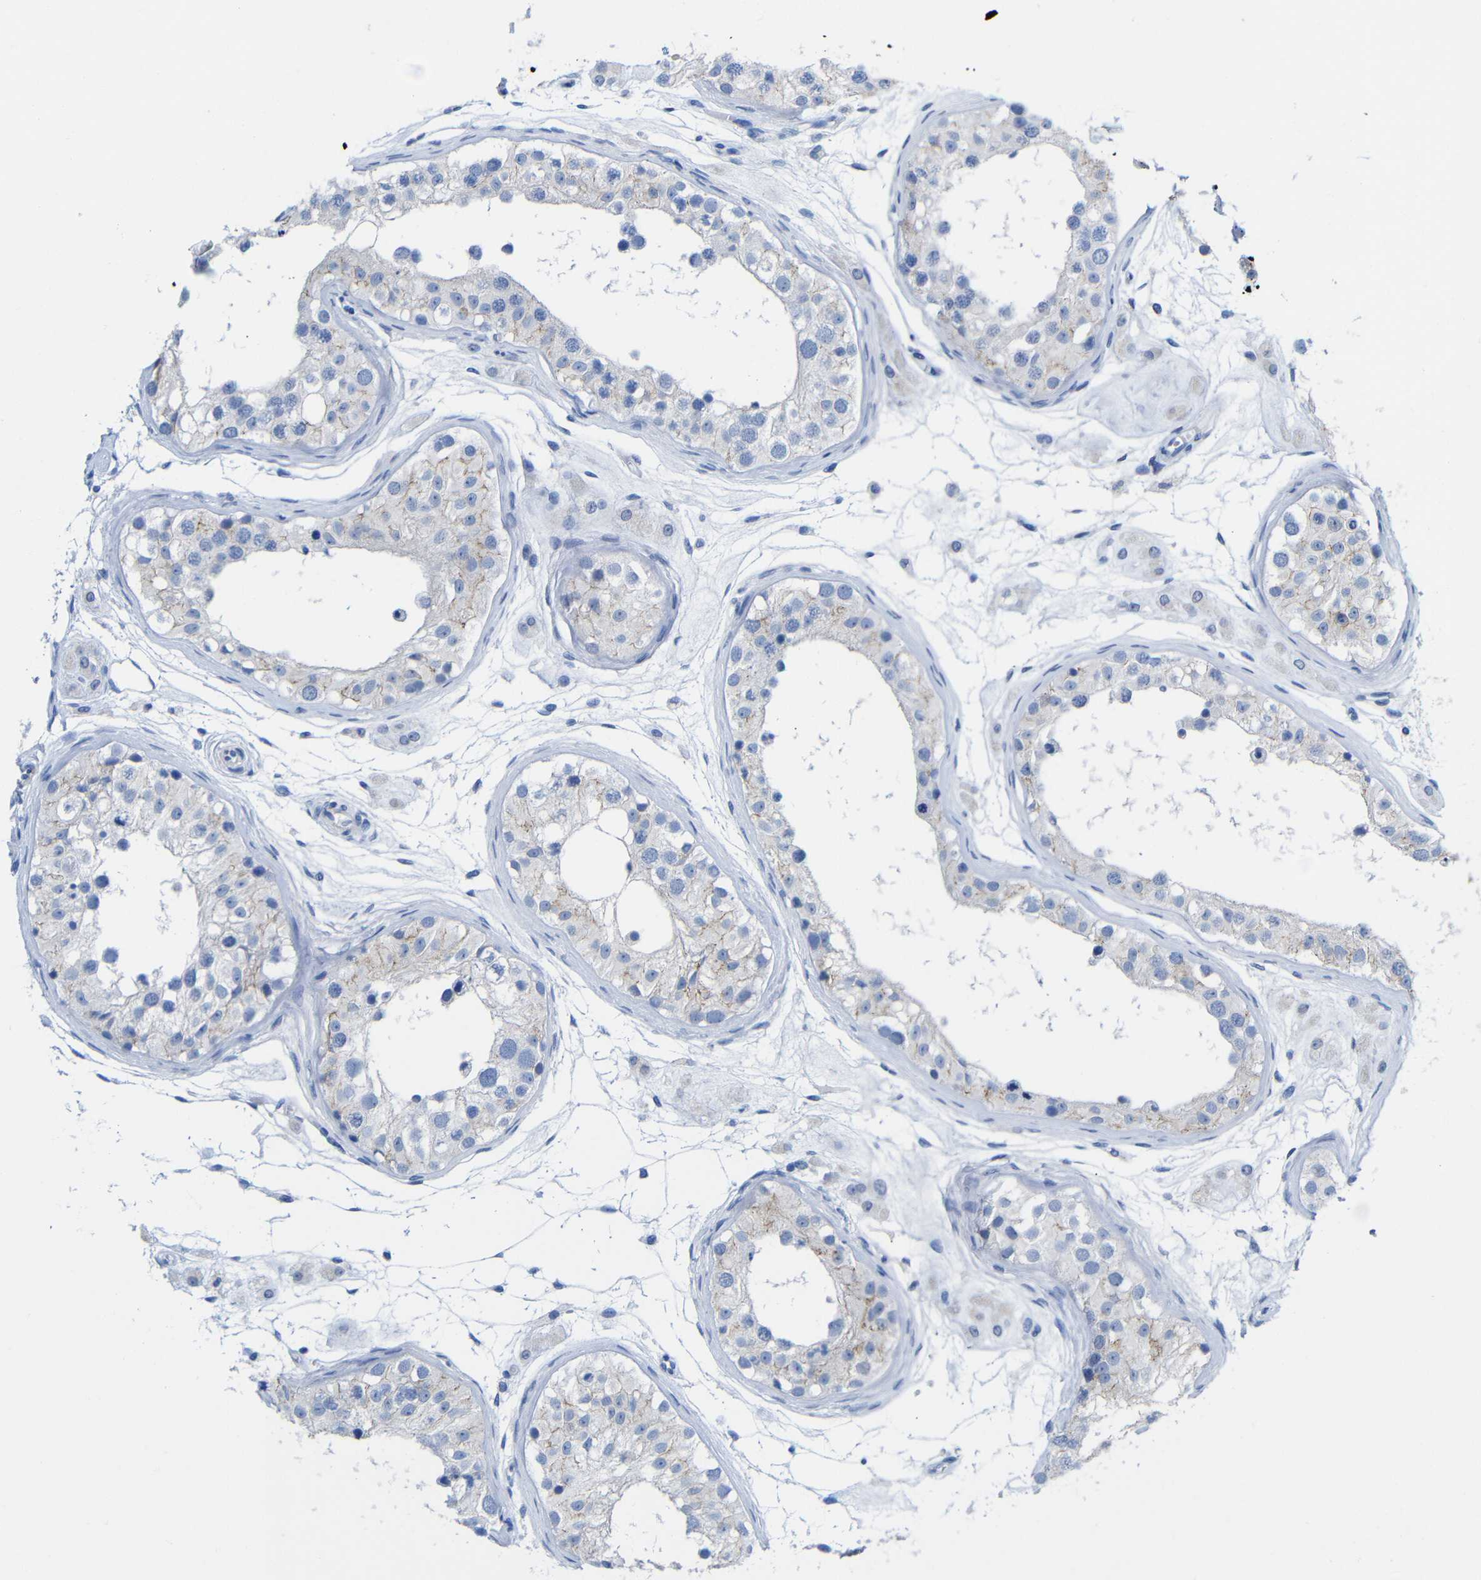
{"staining": {"intensity": "weak", "quantity": "<25%", "location": "cytoplasmic/membranous"}, "tissue": "testis", "cell_type": "Cells in seminiferous ducts", "image_type": "normal", "snomed": [{"axis": "morphology", "description": "Normal tissue, NOS"}, {"axis": "morphology", "description": "Adenocarcinoma, metastatic, NOS"}, {"axis": "topography", "description": "Testis"}], "caption": "High power microscopy histopathology image of an immunohistochemistry micrograph of normal testis, revealing no significant staining in cells in seminiferous ducts. (Brightfield microscopy of DAB (3,3'-diaminobenzidine) immunohistochemistry at high magnification).", "gene": "CGNL1", "patient": {"sex": "male", "age": 26}}